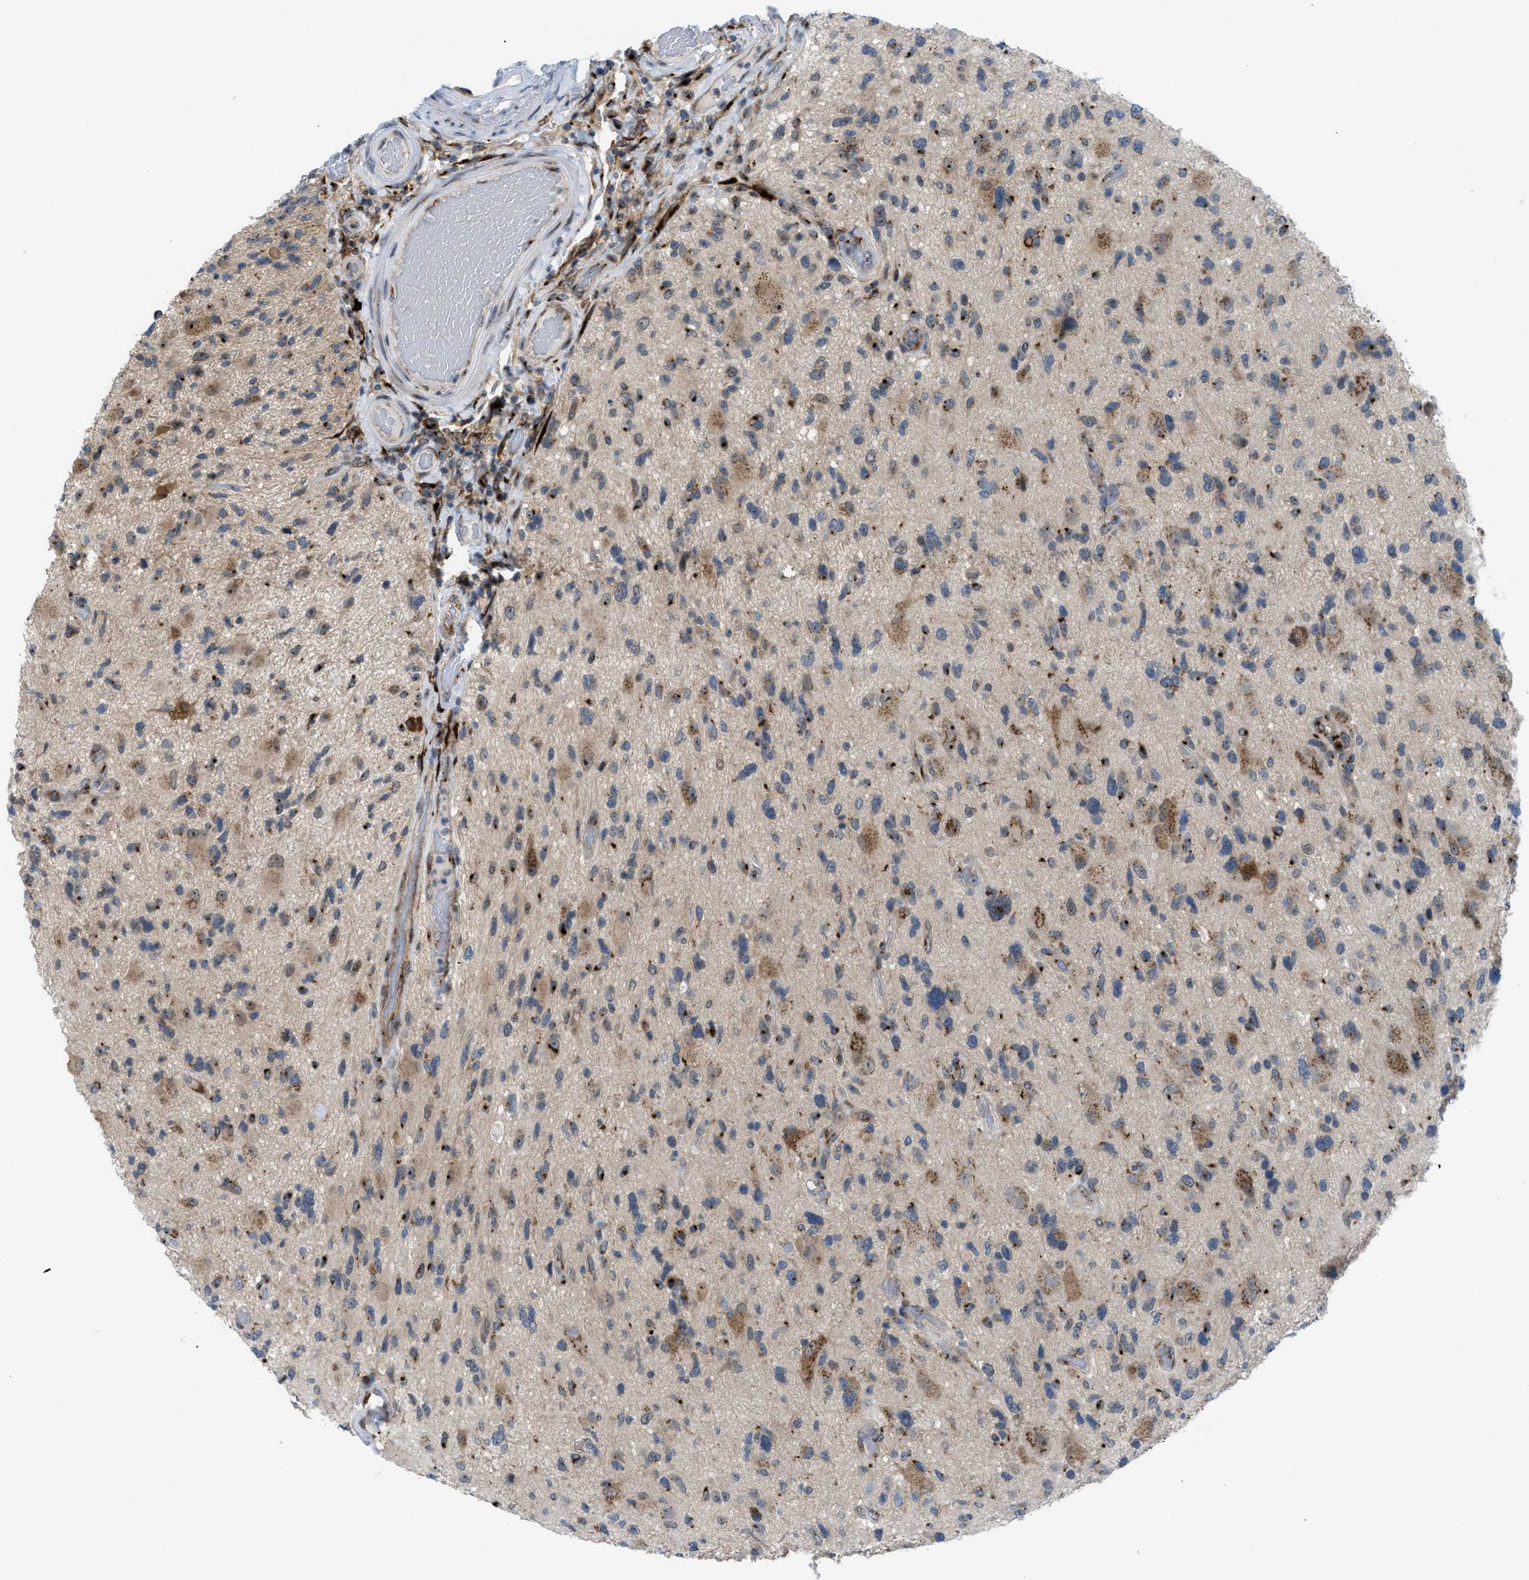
{"staining": {"intensity": "moderate", "quantity": ">75%", "location": "nuclear"}, "tissue": "glioma", "cell_type": "Tumor cells", "image_type": "cancer", "snomed": [{"axis": "morphology", "description": "Glioma, malignant, High grade"}, {"axis": "topography", "description": "Brain"}], "caption": "Glioma stained with a brown dye reveals moderate nuclear positive staining in approximately >75% of tumor cells.", "gene": "SLC38A10", "patient": {"sex": "male", "age": 33}}